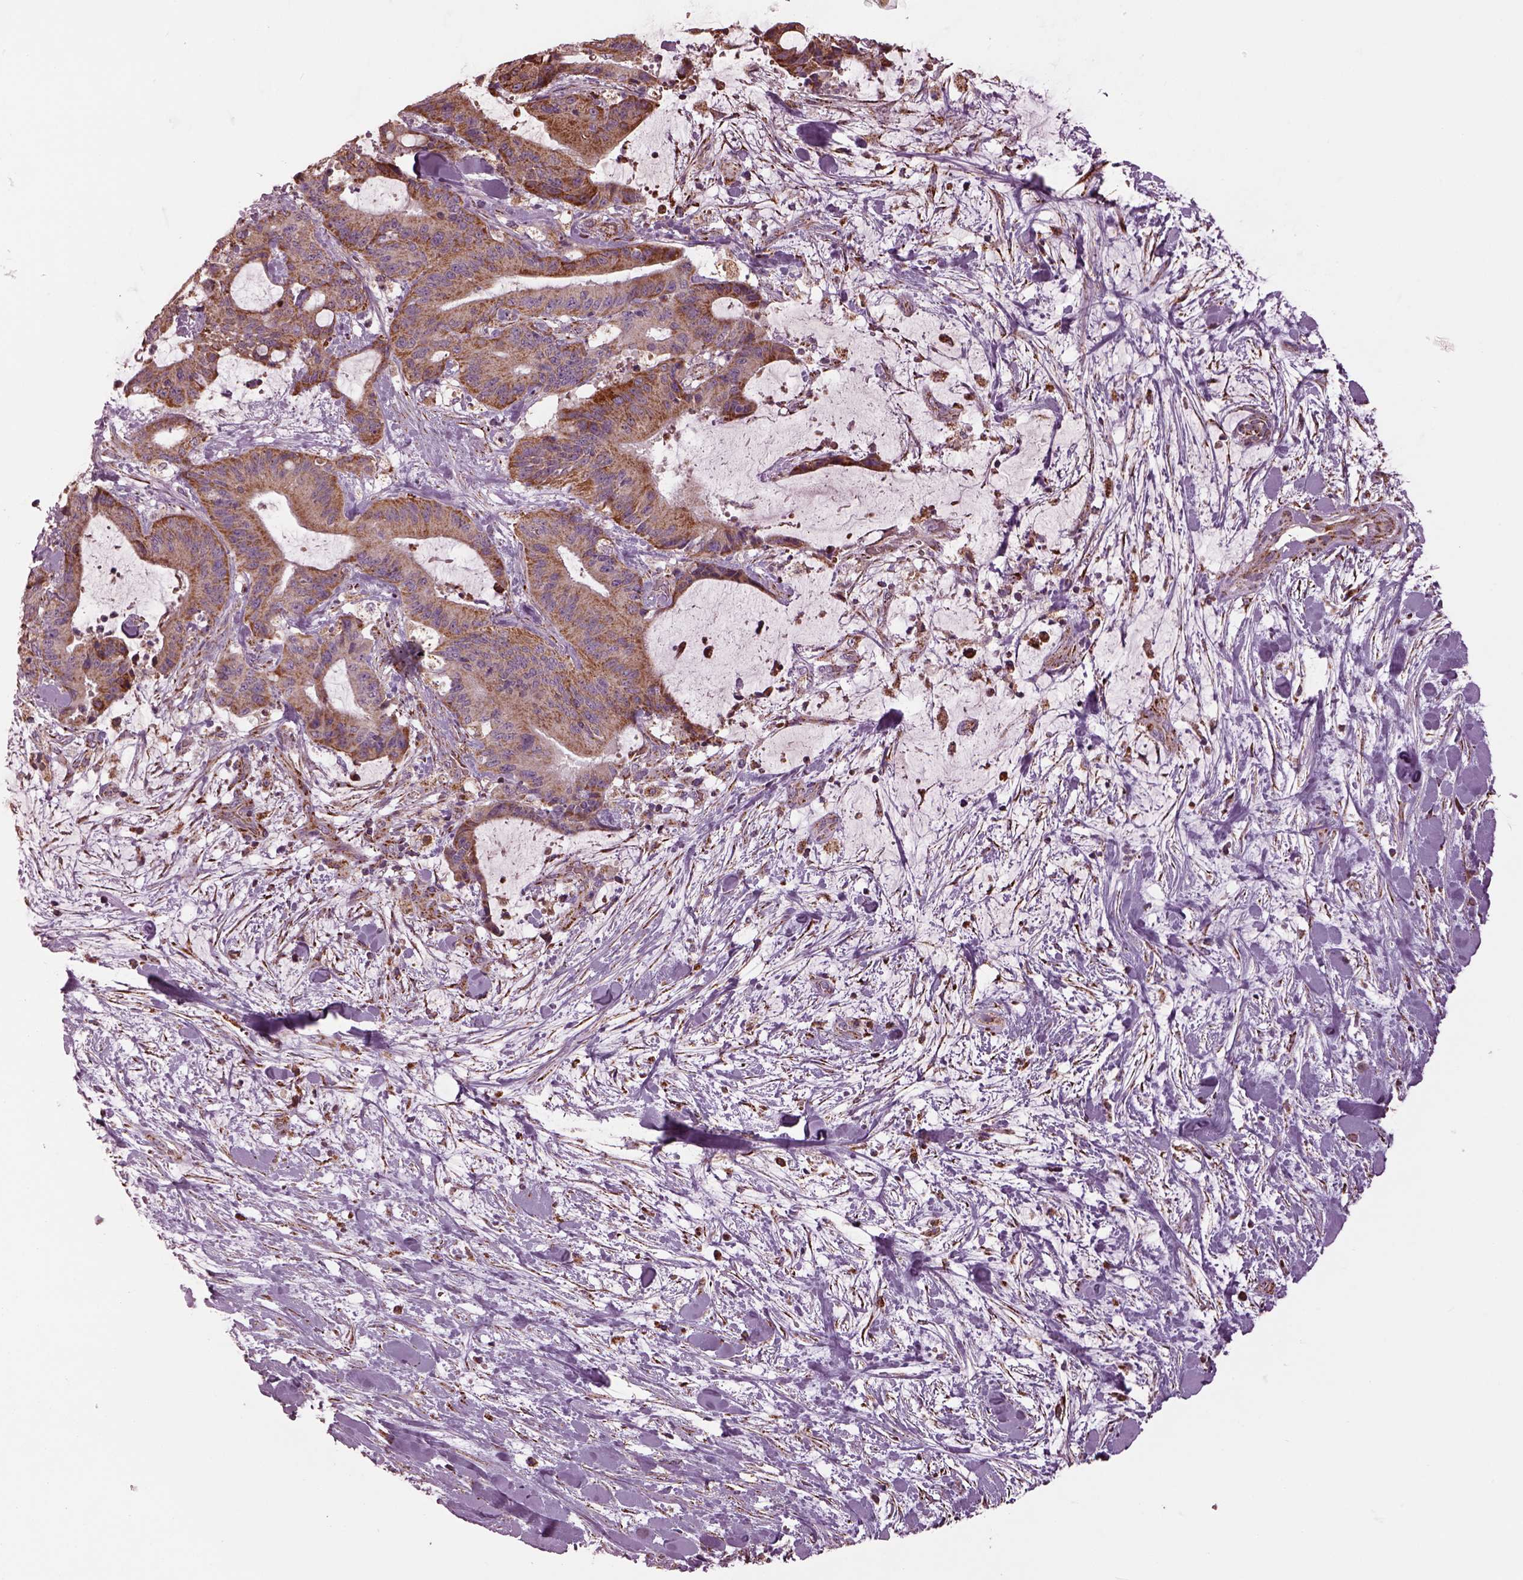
{"staining": {"intensity": "moderate", "quantity": "25%-75%", "location": "cytoplasmic/membranous"}, "tissue": "liver cancer", "cell_type": "Tumor cells", "image_type": "cancer", "snomed": [{"axis": "morphology", "description": "Cholangiocarcinoma"}, {"axis": "topography", "description": "Liver"}], "caption": "Liver cancer (cholangiocarcinoma) was stained to show a protein in brown. There is medium levels of moderate cytoplasmic/membranous positivity in about 25%-75% of tumor cells.", "gene": "TMEM254", "patient": {"sex": "female", "age": 73}}